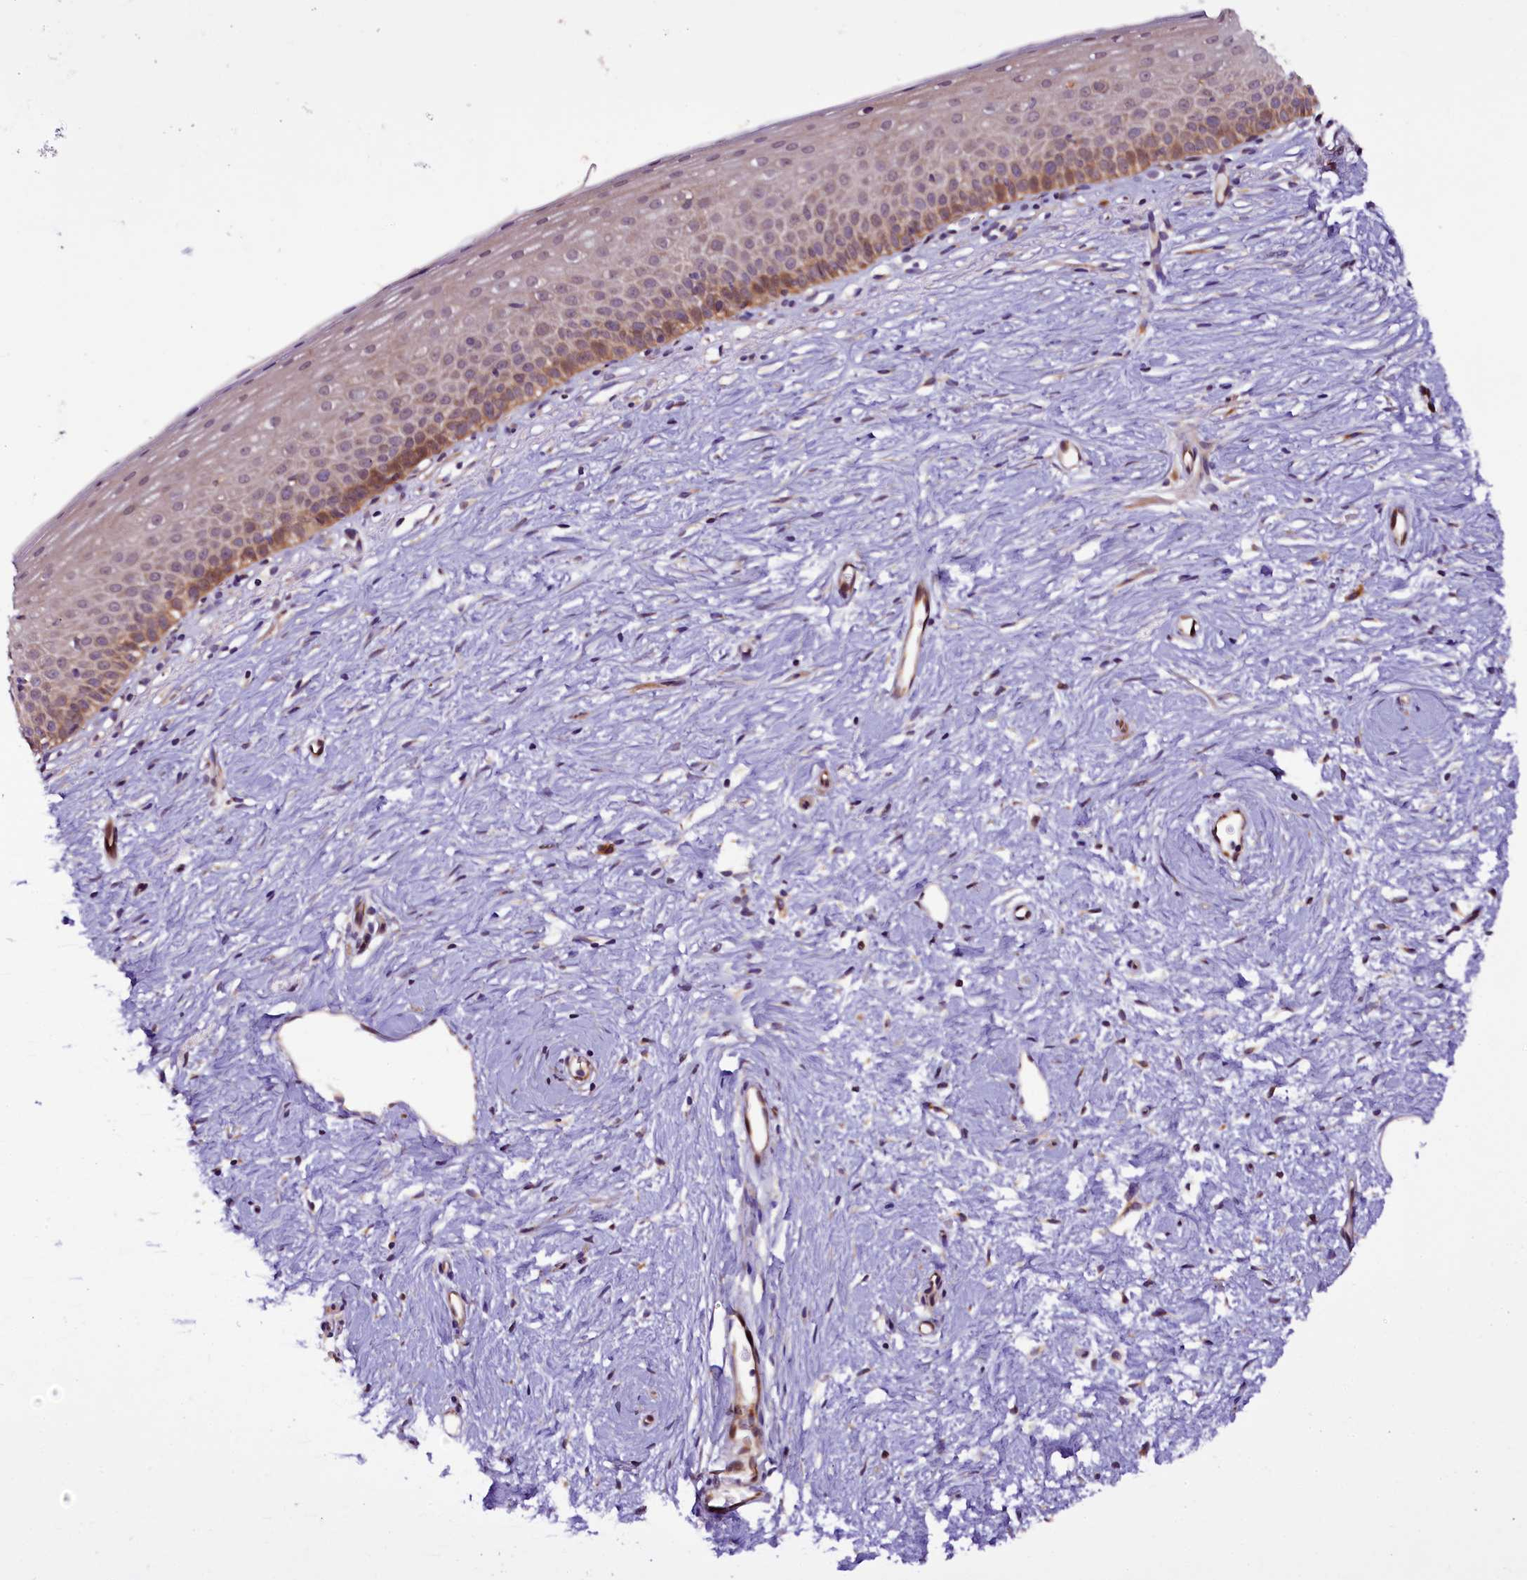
{"staining": {"intensity": "moderate", "quantity": ">75%", "location": "cytoplasmic/membranous"}, "tissue": "cervix", "cell_type": "Glandular cells", "image_type": "normal", "snomed": [{"axis": "morphology", "description": "Normal tissue, NOS"}, {"axis": "topography", "description": "Cervix"}], "caption": "Protein expression analysis of unremarkable cervix shows moderate cytoplasmic/membranous staining in about >75% of glandular cells. (Stains: DAB in brown, nuclei in blue, Microscopy: brightfield microscopy at high magnification).", "gene": "RPUSD2", "patient": {"sex": "female", "age": 57}}